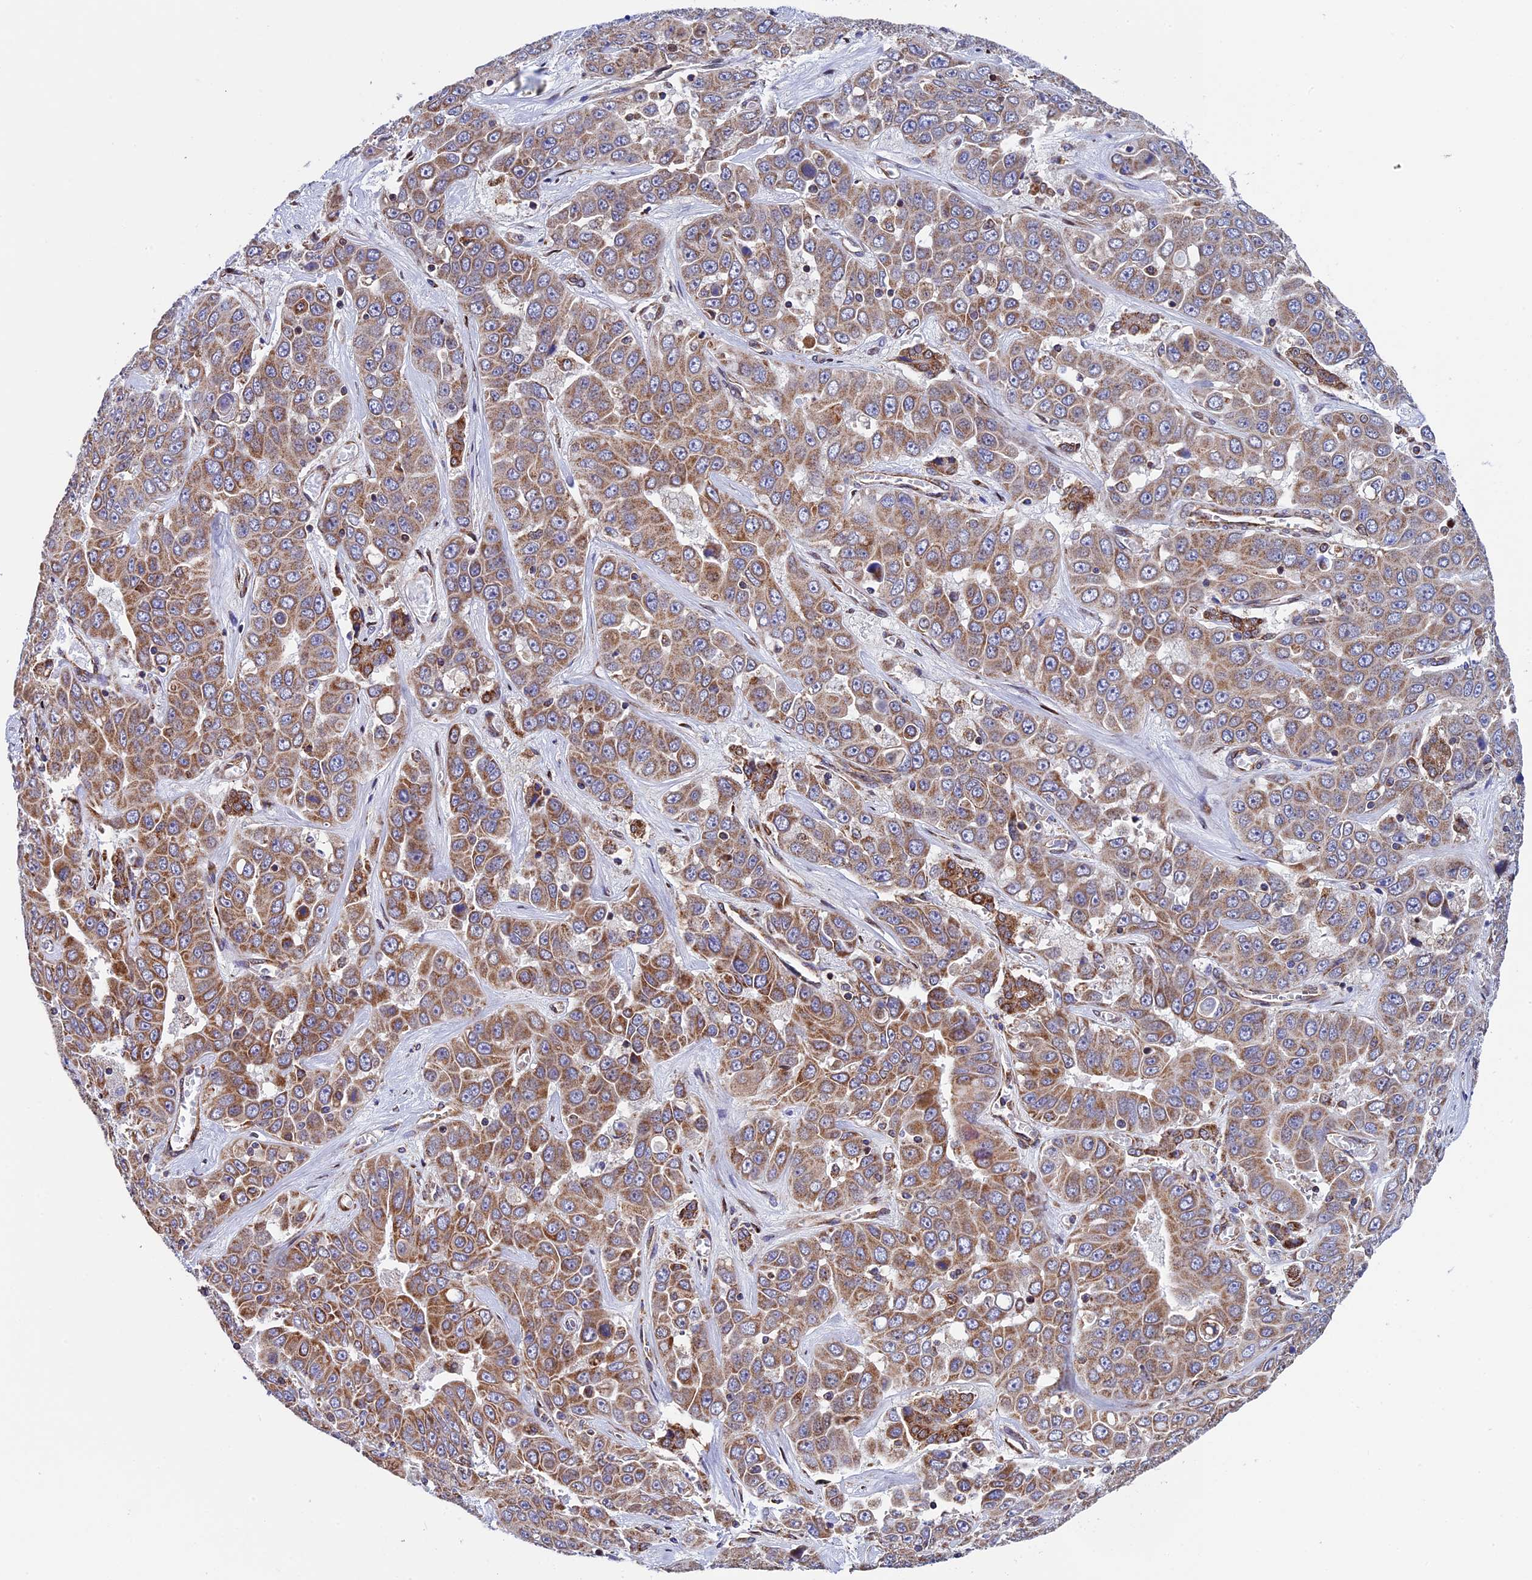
{"staining": {"intensity": "moderate", "quantity": ">75%", "location": "cytoplasmic/membranous"}, "tissue": "liver cancer", "cell_type": "Tumor cells", "image_type": "cancer", "snomed": [{"axis": "morphology", "description": "Cholangiocarcinoma"}, {"axis": "topography", "description": "Liver"}], "caption": "A brown stain shows moderate cytoplasmic/membranous expression of a protein in liver cholangiocarcinoma tumor cells.", "gene": "SLC9A5", "patient": {"sex": "female", "age": 52}}